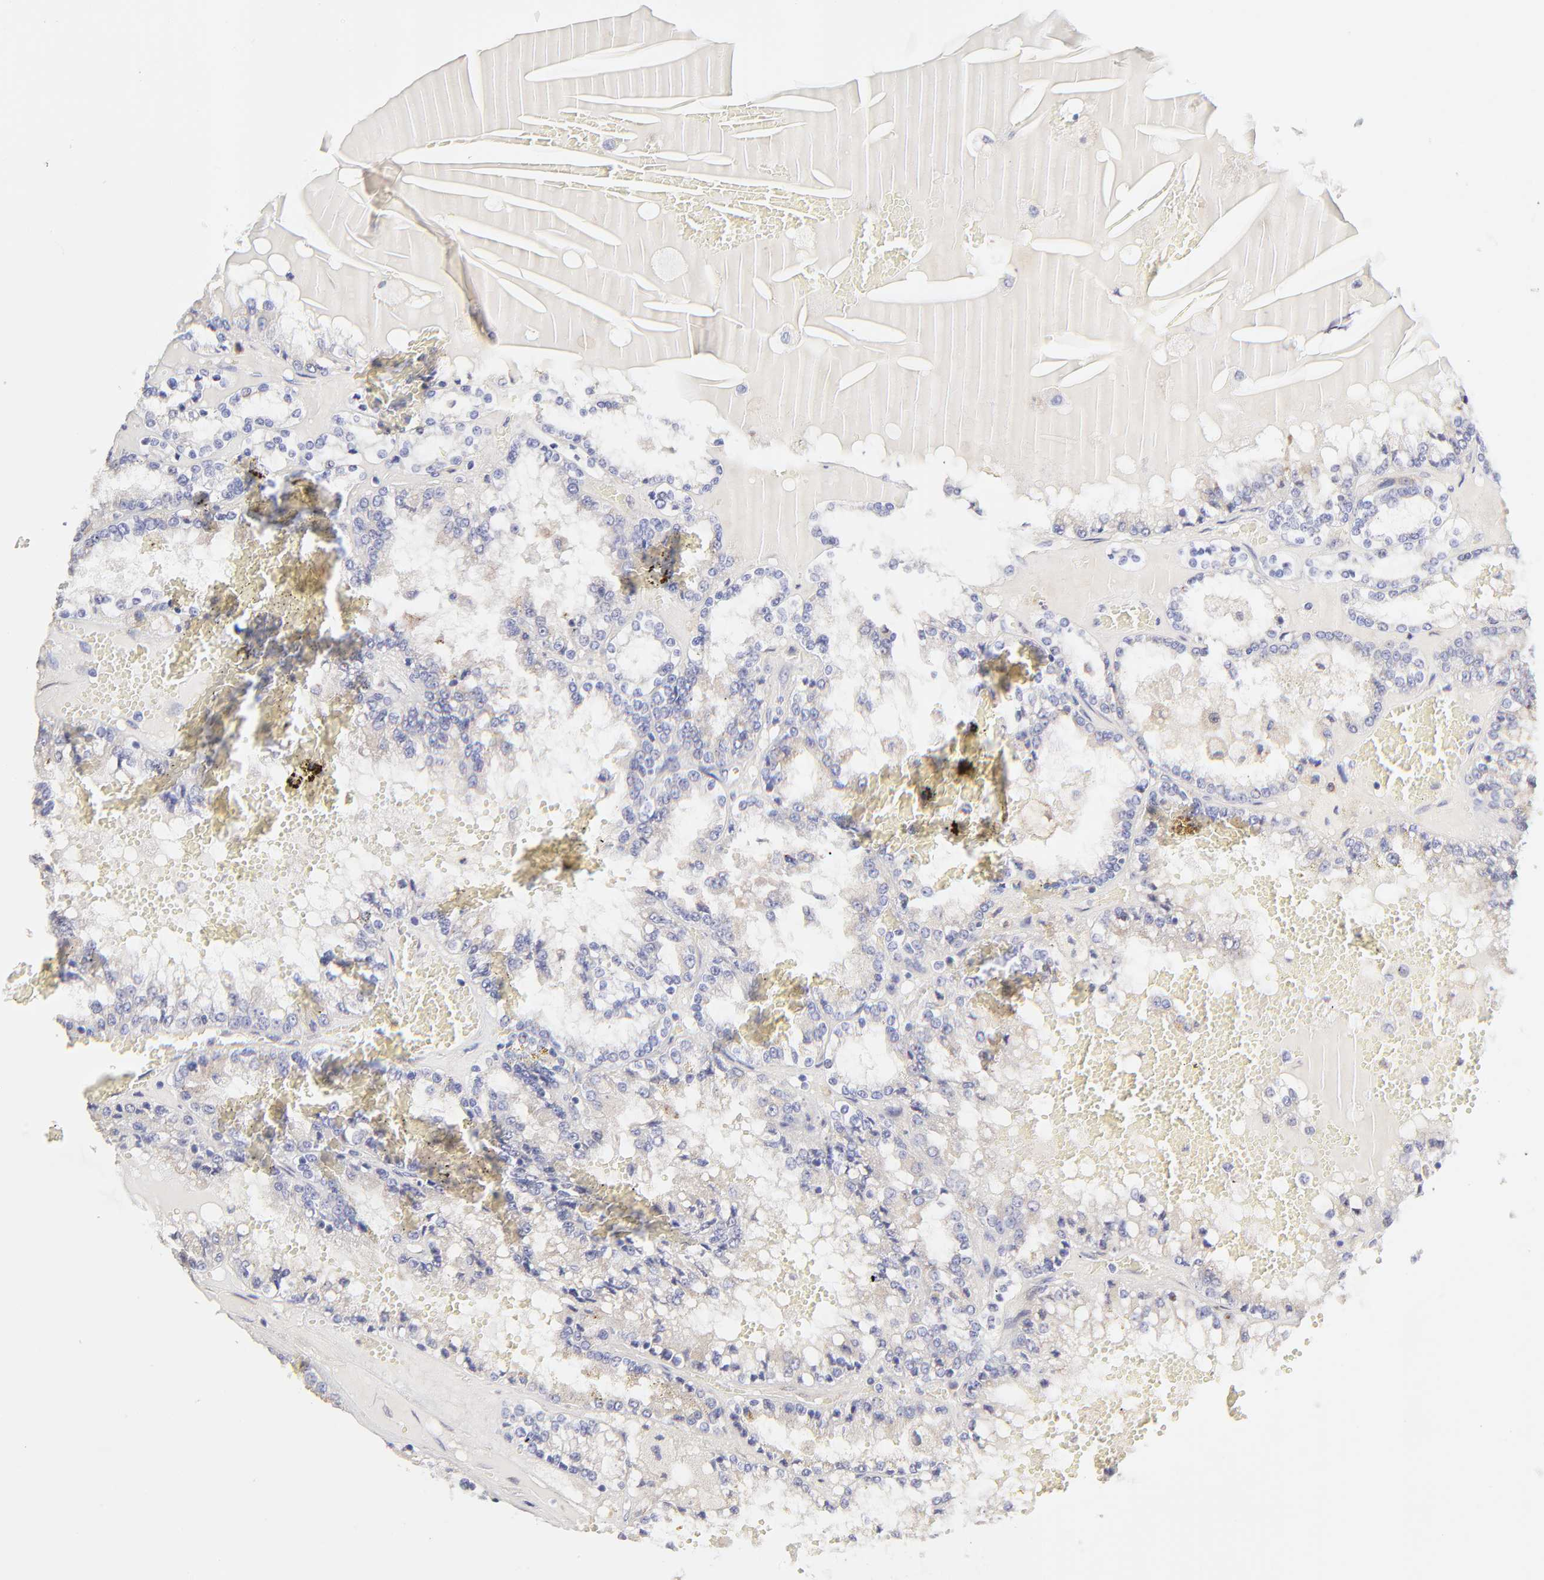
{"staining": {"intensity": "negative", "quantity": "none", "location": "none"}, "tissue": "renal cancer", "cell_type": "Tumor cells", "image_type": "cancer", "snomed": [{"axis": "morphology", "description": "Adenocarcinoma, NOS"}, {"axis": "topography", "description": "Kidney"}], "caption": "IHC of human adenocarcinoma (renal) demonstrates no expression in tumor cells.", "gene": "GCSAM", "patient": {"sex": "female", "age": 56}}